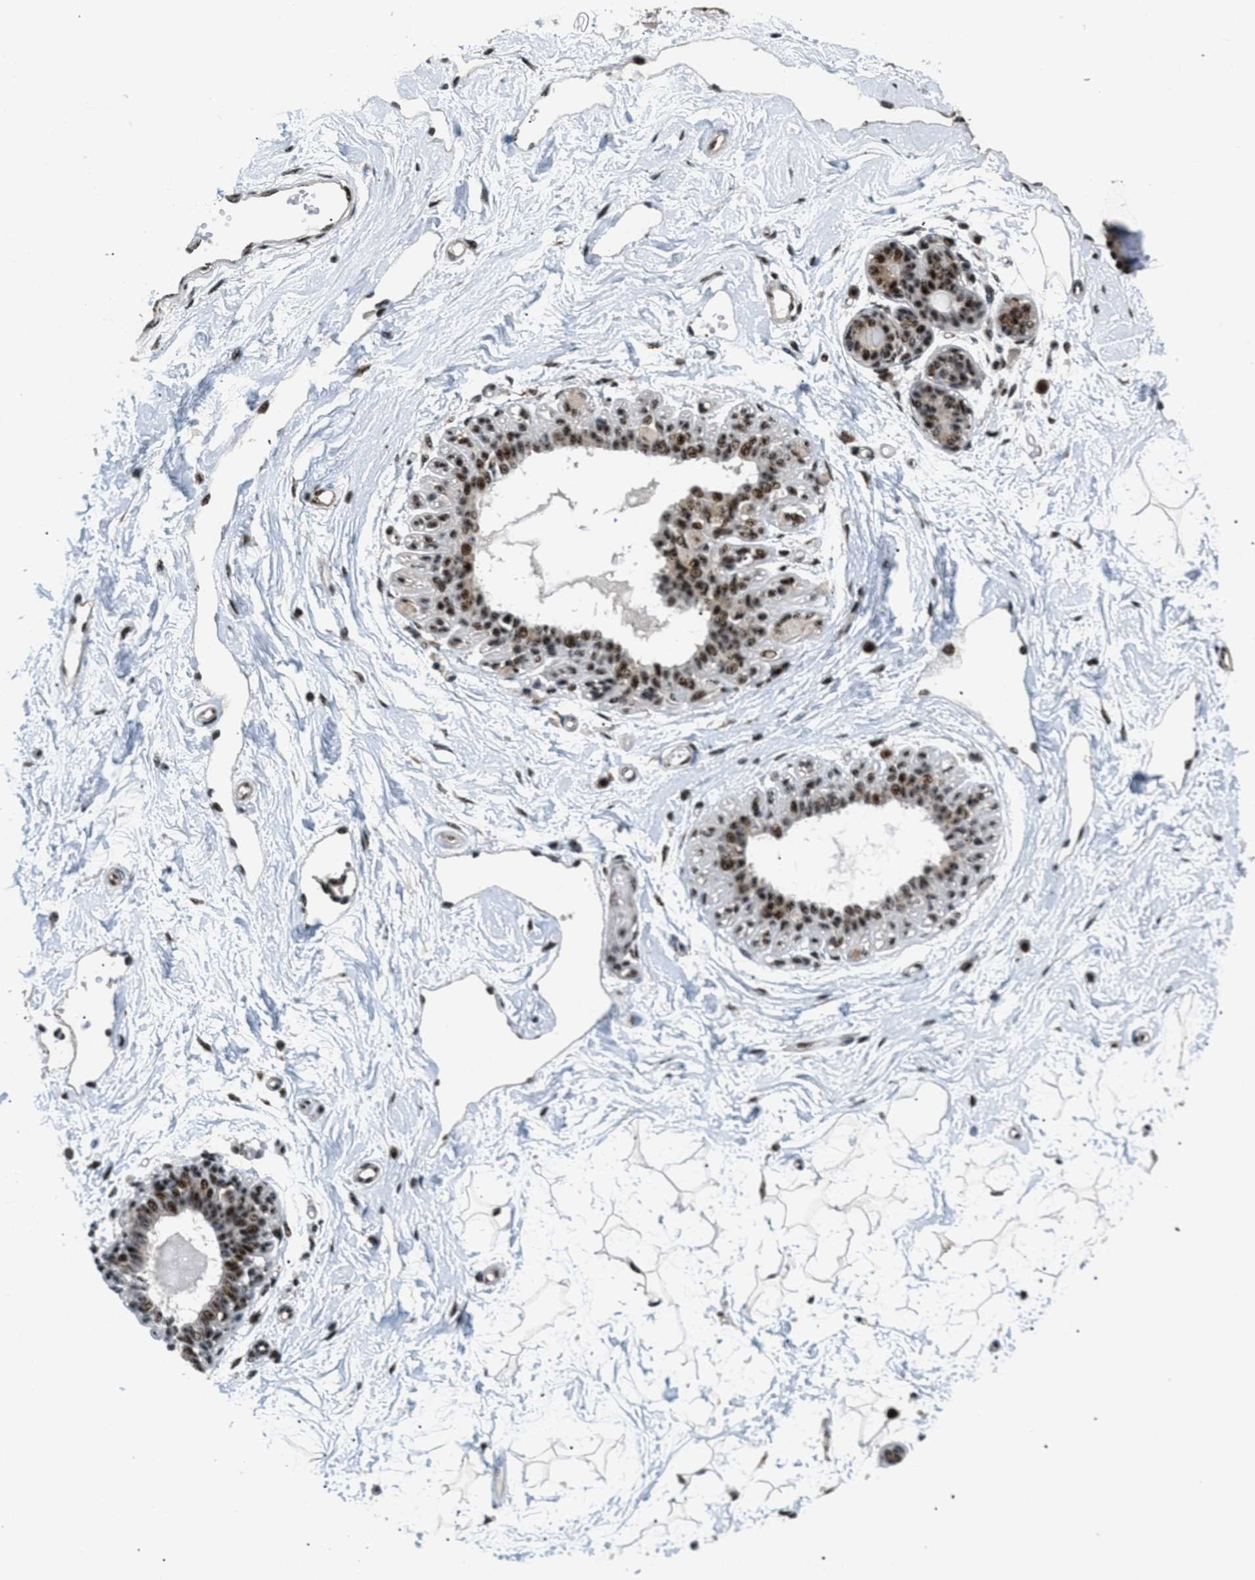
{"staining": {"intensity": "moderate", "quantity": ">75%", "location": "nuclear"}, "tissue": "breast", "cell_type": "Adipocytes", "image_type": "normal", "snomed": [{"axis": "morphology", "description": "Normal tissue, NOS"}, {"axis": "topography", "description": "Breast"}], "caption": "This image demonstrates immunohistochemistry staining of unremarkable breast, with medium moderate nuclear staining in about >75% of adipocytes.", "gene": "CDR2", "patient": {"sex": "female", "age": 45}}